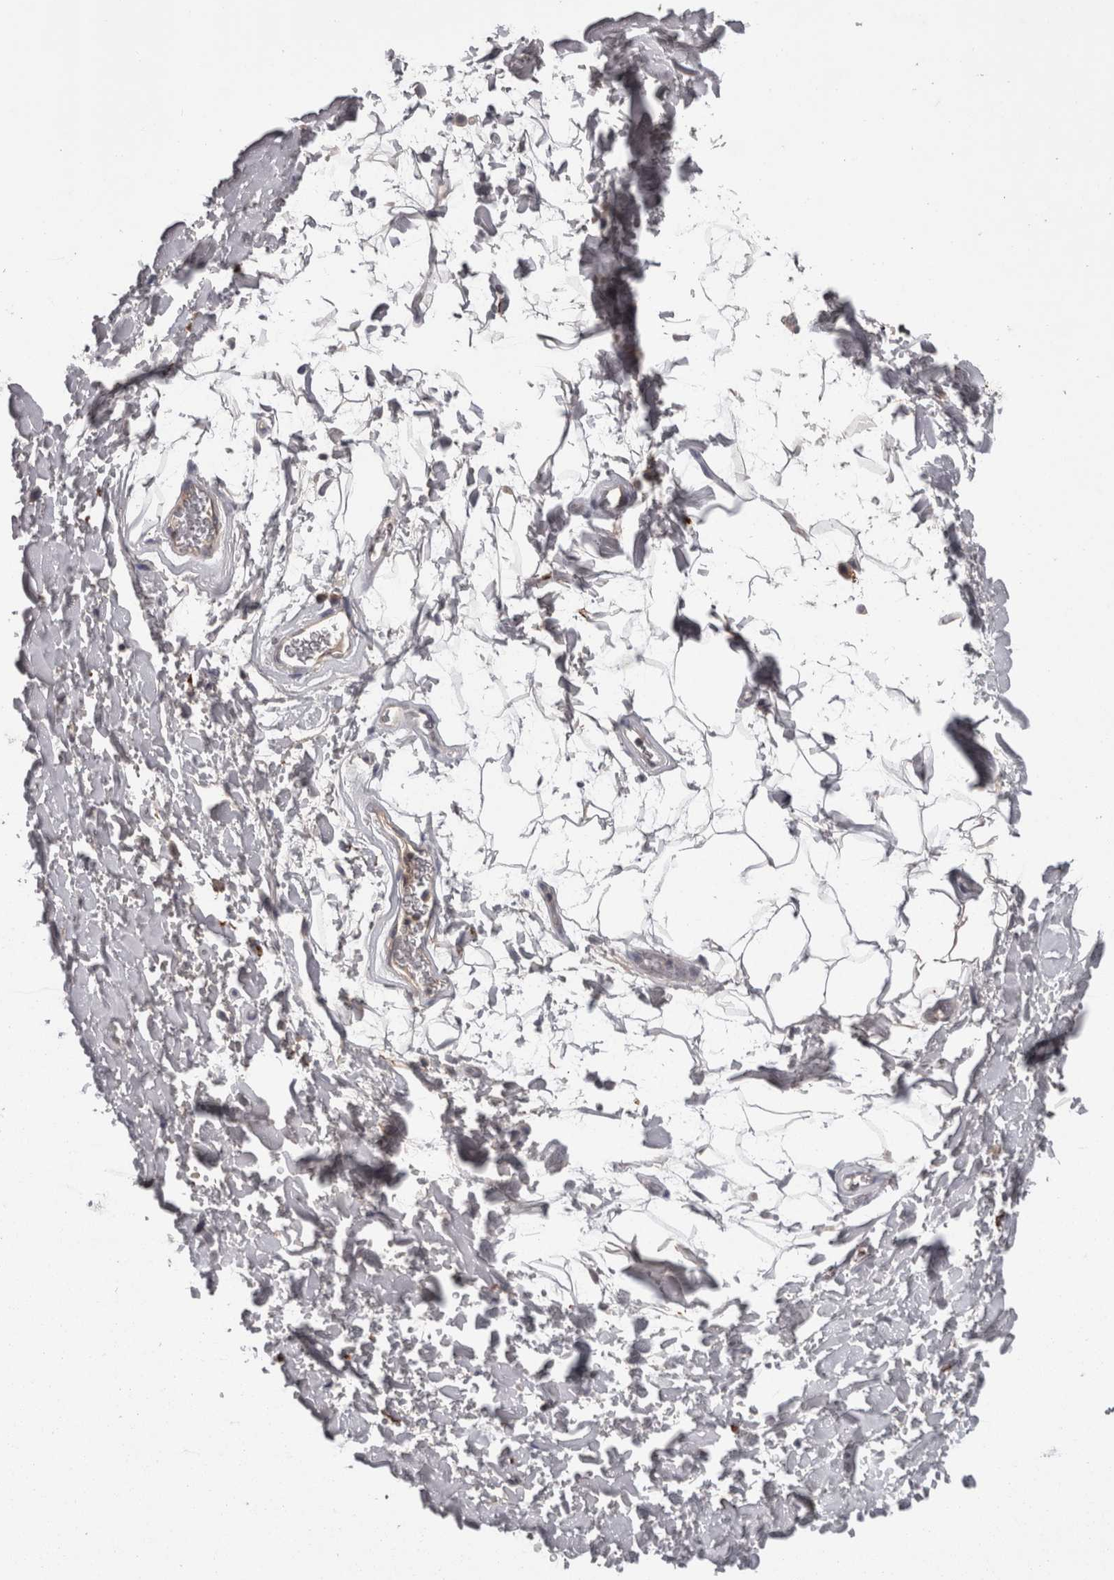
{"staining": {"intensity": "negative", "quantity": "none", "location": "none"}, "tissue": "adipose tissue", "cell_type": "Adipocytes", "image_type": "normal", "snomed": [{"axis": "morphology", "description": "Normal tissue, NOS"}, {"axis": "topography", "description": "Soft tissue"}], "caption": "Protein analysis of normal adipose tissue shows no significant positivity in adipocytes. (Brightfield microscopy of DAB (3,3'-diaminobenzidine) immunohistochemistry at high magnification).", "gene": "PON3", "patient": {"sex": "male", "age": 72}}